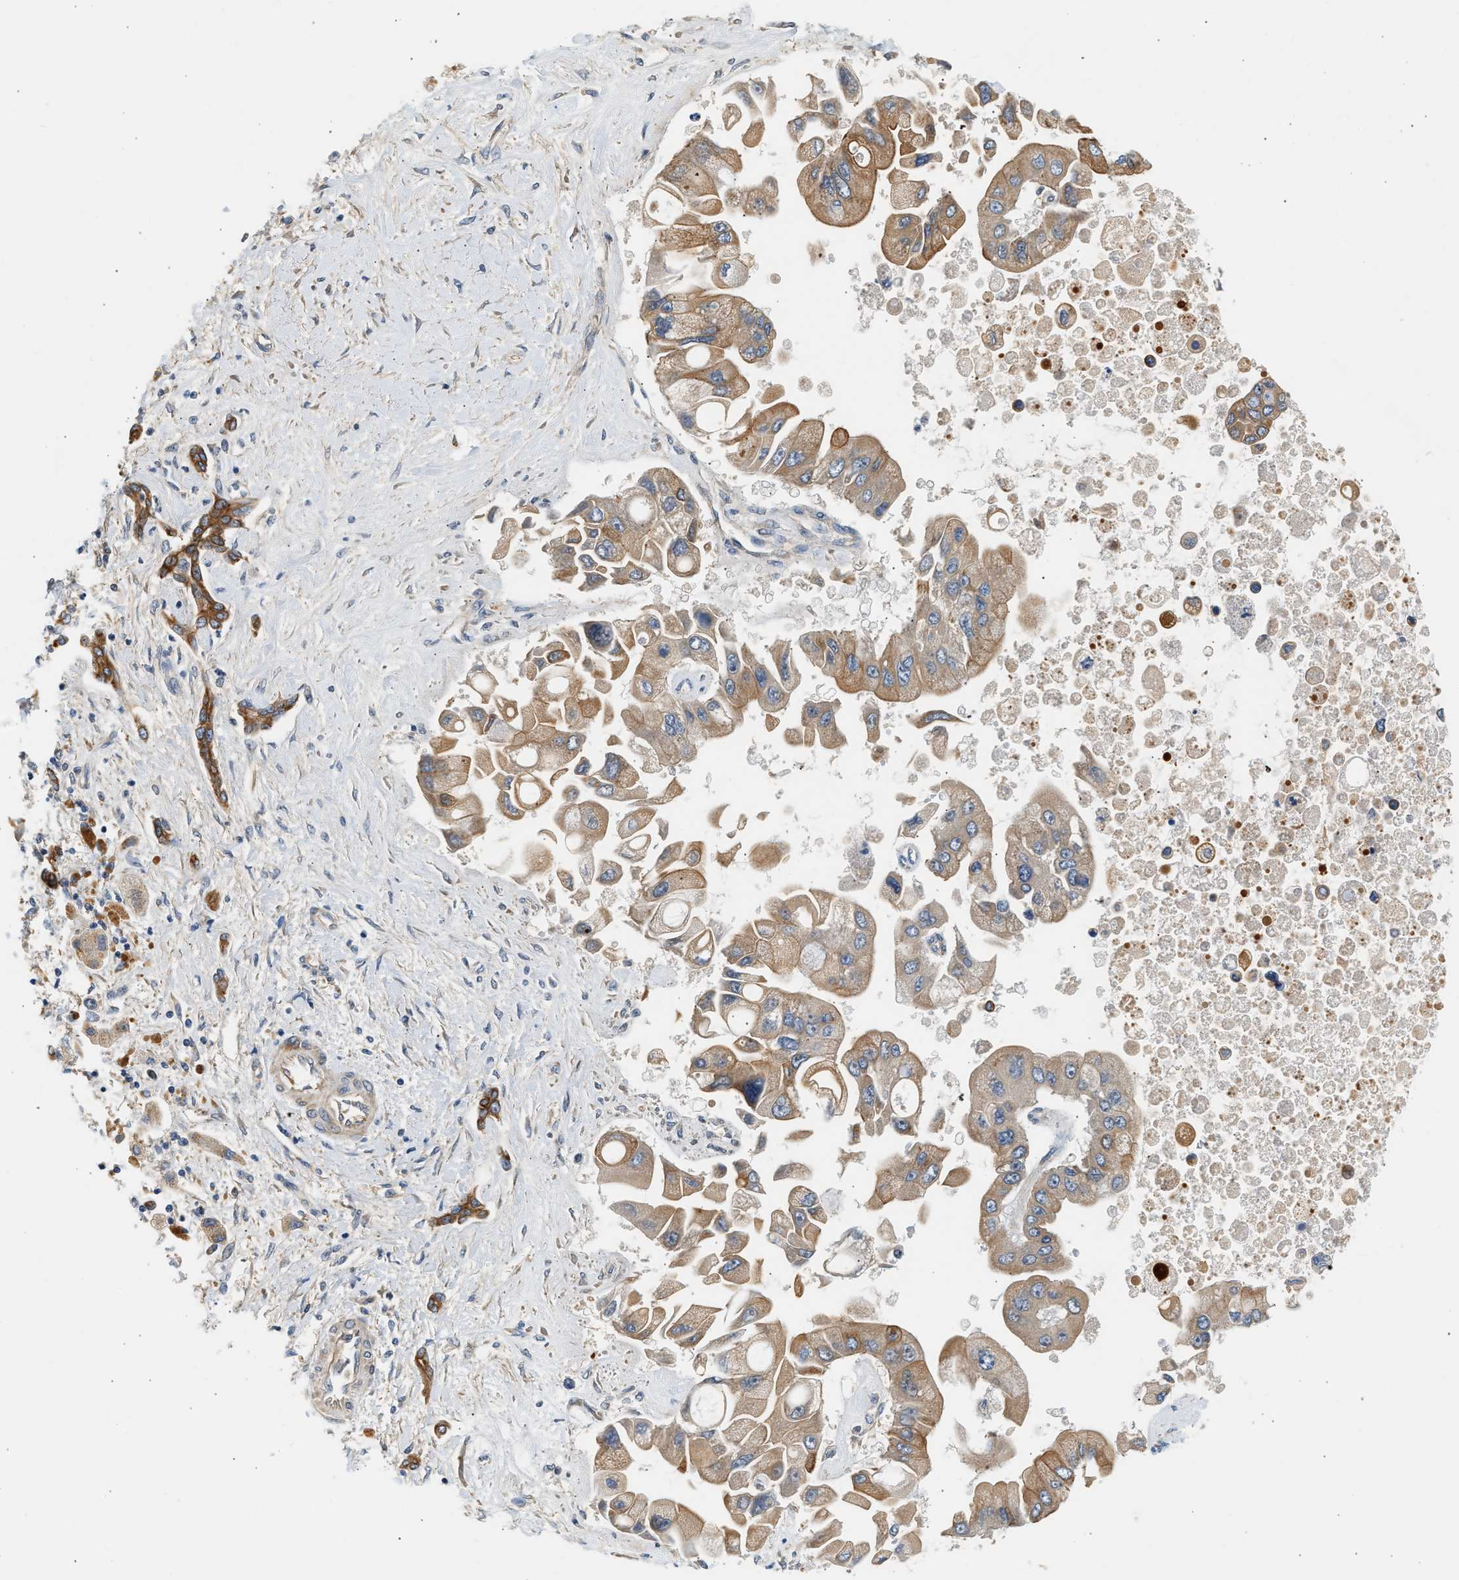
{"staining": {"intensity": "moderate", "quantity": ">75%", "location": "cytoplasmic/membranous"}, "tissue": "liver cancer", "cell_type": "Tumor cells", "image_type": "cancer", "snomed": [{"axis": "morphology", "description": "Cholangiocarcinoma"}, {"axis": "topography", "description": "Liver"}], "caption": "This micrograph shows immunohistochemistry staining of human liver cancer (cholangiocarcinoma), with medium moderate cytoplasmic/membranous expression in approximately >75% of tumor cells.", "gene": "WDR31", "patient": {"sex": "male", "age": 50}}